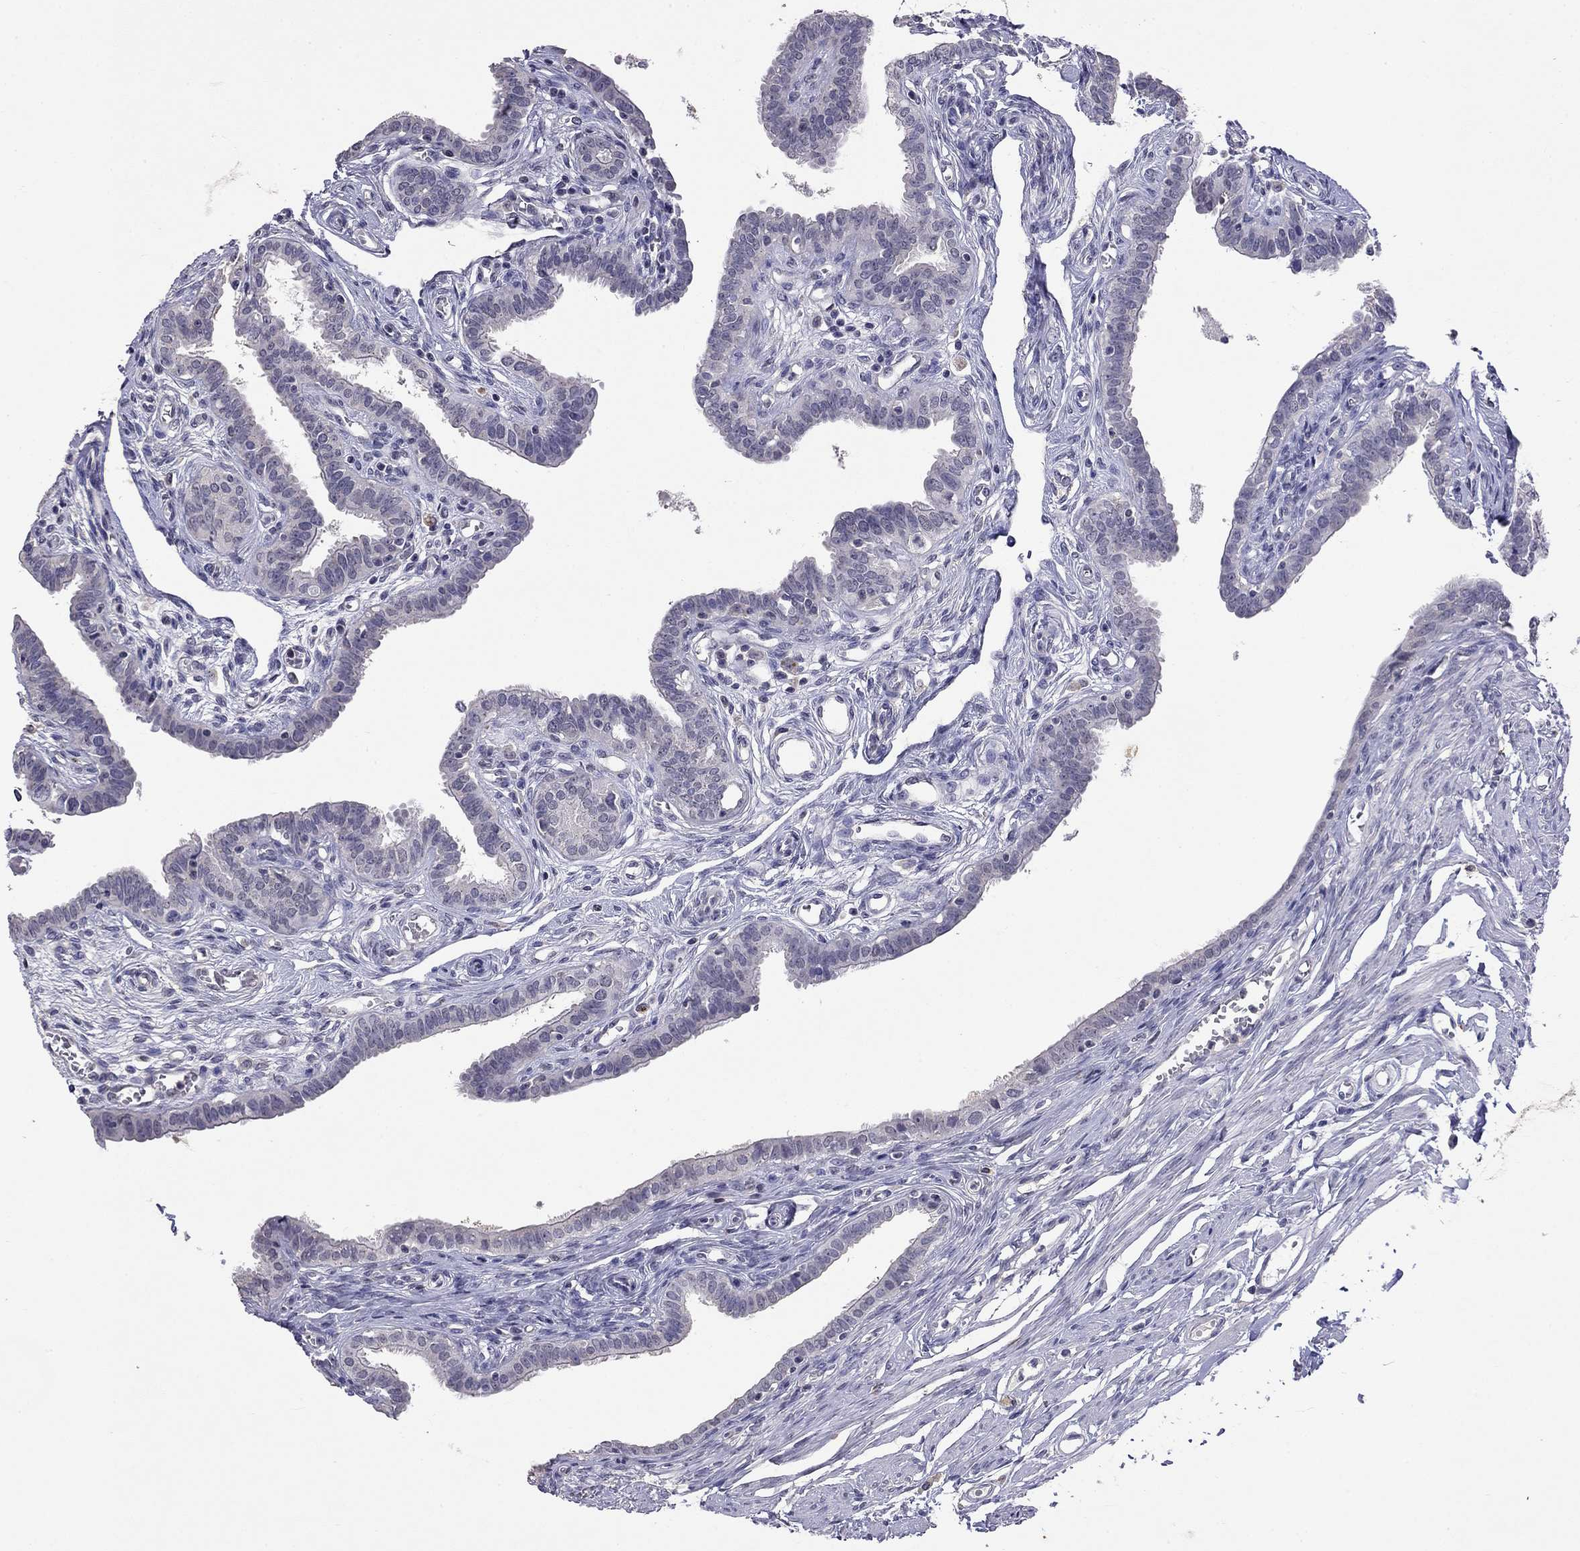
{"staining": {"intensity": "negative", "quantity": "none", "location": "none"}, "tissue": "fallopian tube", "cell_type": "Glandular cells", "image_type": "normal", "snomed": [{"axis": "morphology", "description": "Normal tissue, NOS"}, {"axis": "morphology", "description": "Carcinoma, endometroid"}, {"axis": "topography", "description": "Fallopian tube"}, {"axis": "topography", "description": "Ovary"}], "caption": "Fallopian tube stained for a protein using immunohistochemistry (IHC) displays no expression glandular cells.", "gene": "WNK3", "patient": {"sex": "female", "age": 42}}